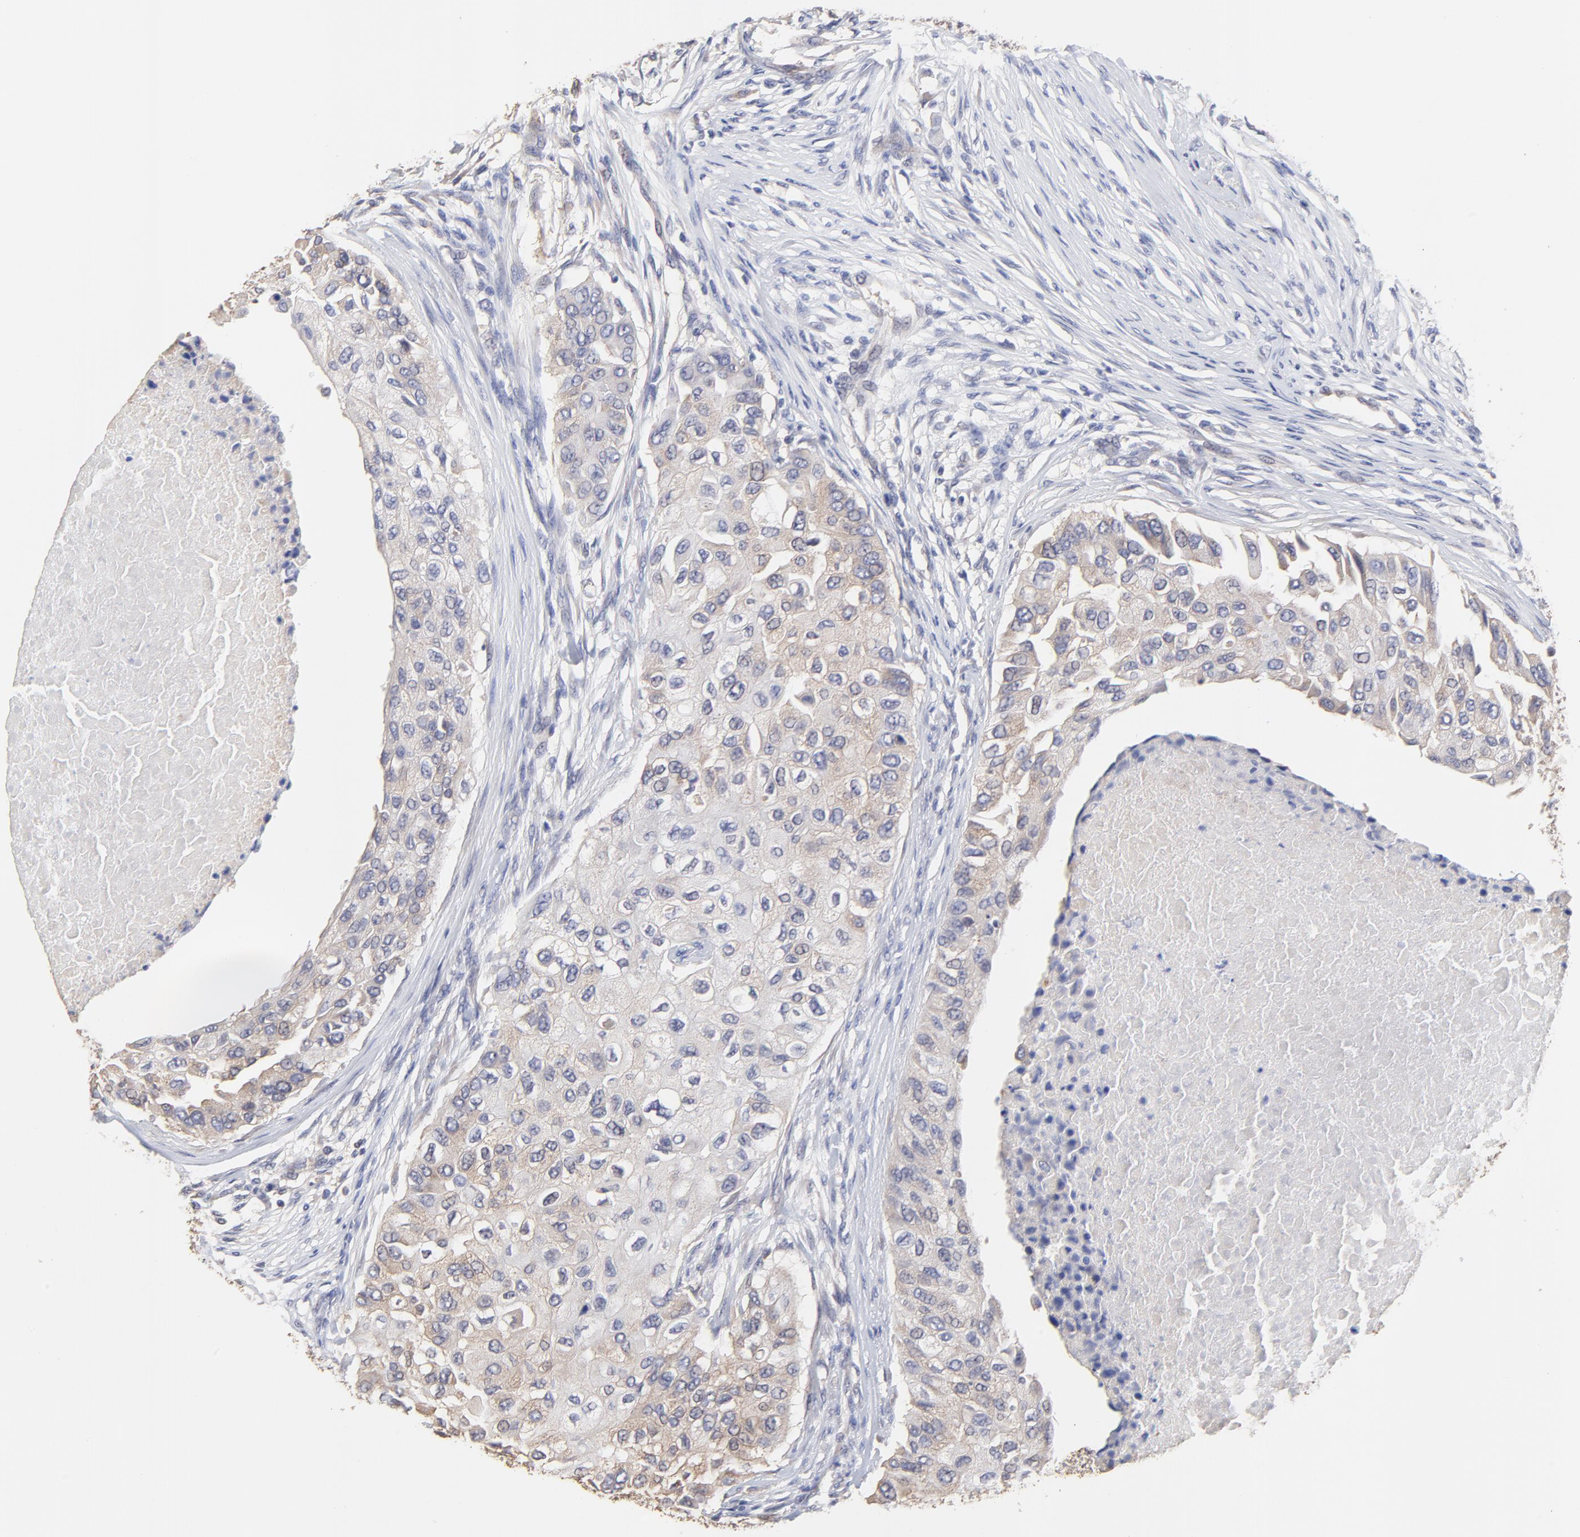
{"staining": {"intensity": "weak", "quantity": "25%-75%", "location": "cytoplasmic/membranous"}, "tissue": "breast cancer", "cell_type": "Tumor cells", "image_type": "cancer", "snomed": [{"axis": "morphology", "description": "Normal tissue, NOS"}, {"axis": "morphology", "description": "Duct carcinoma"}, {"axis": "topography", "description": "Breast"}], "caption": "High-power microscopy captured an immunohistochemistry photomicrograph of breast cancer, revealing weak cytoplasmic/membranous staining in approximately 25%-75% of tumor cells. (Brightfield microscopy of DAB IHC at high magnification).", "gene": "CCT2", "patient": {"sex": "female", "age": 49}}